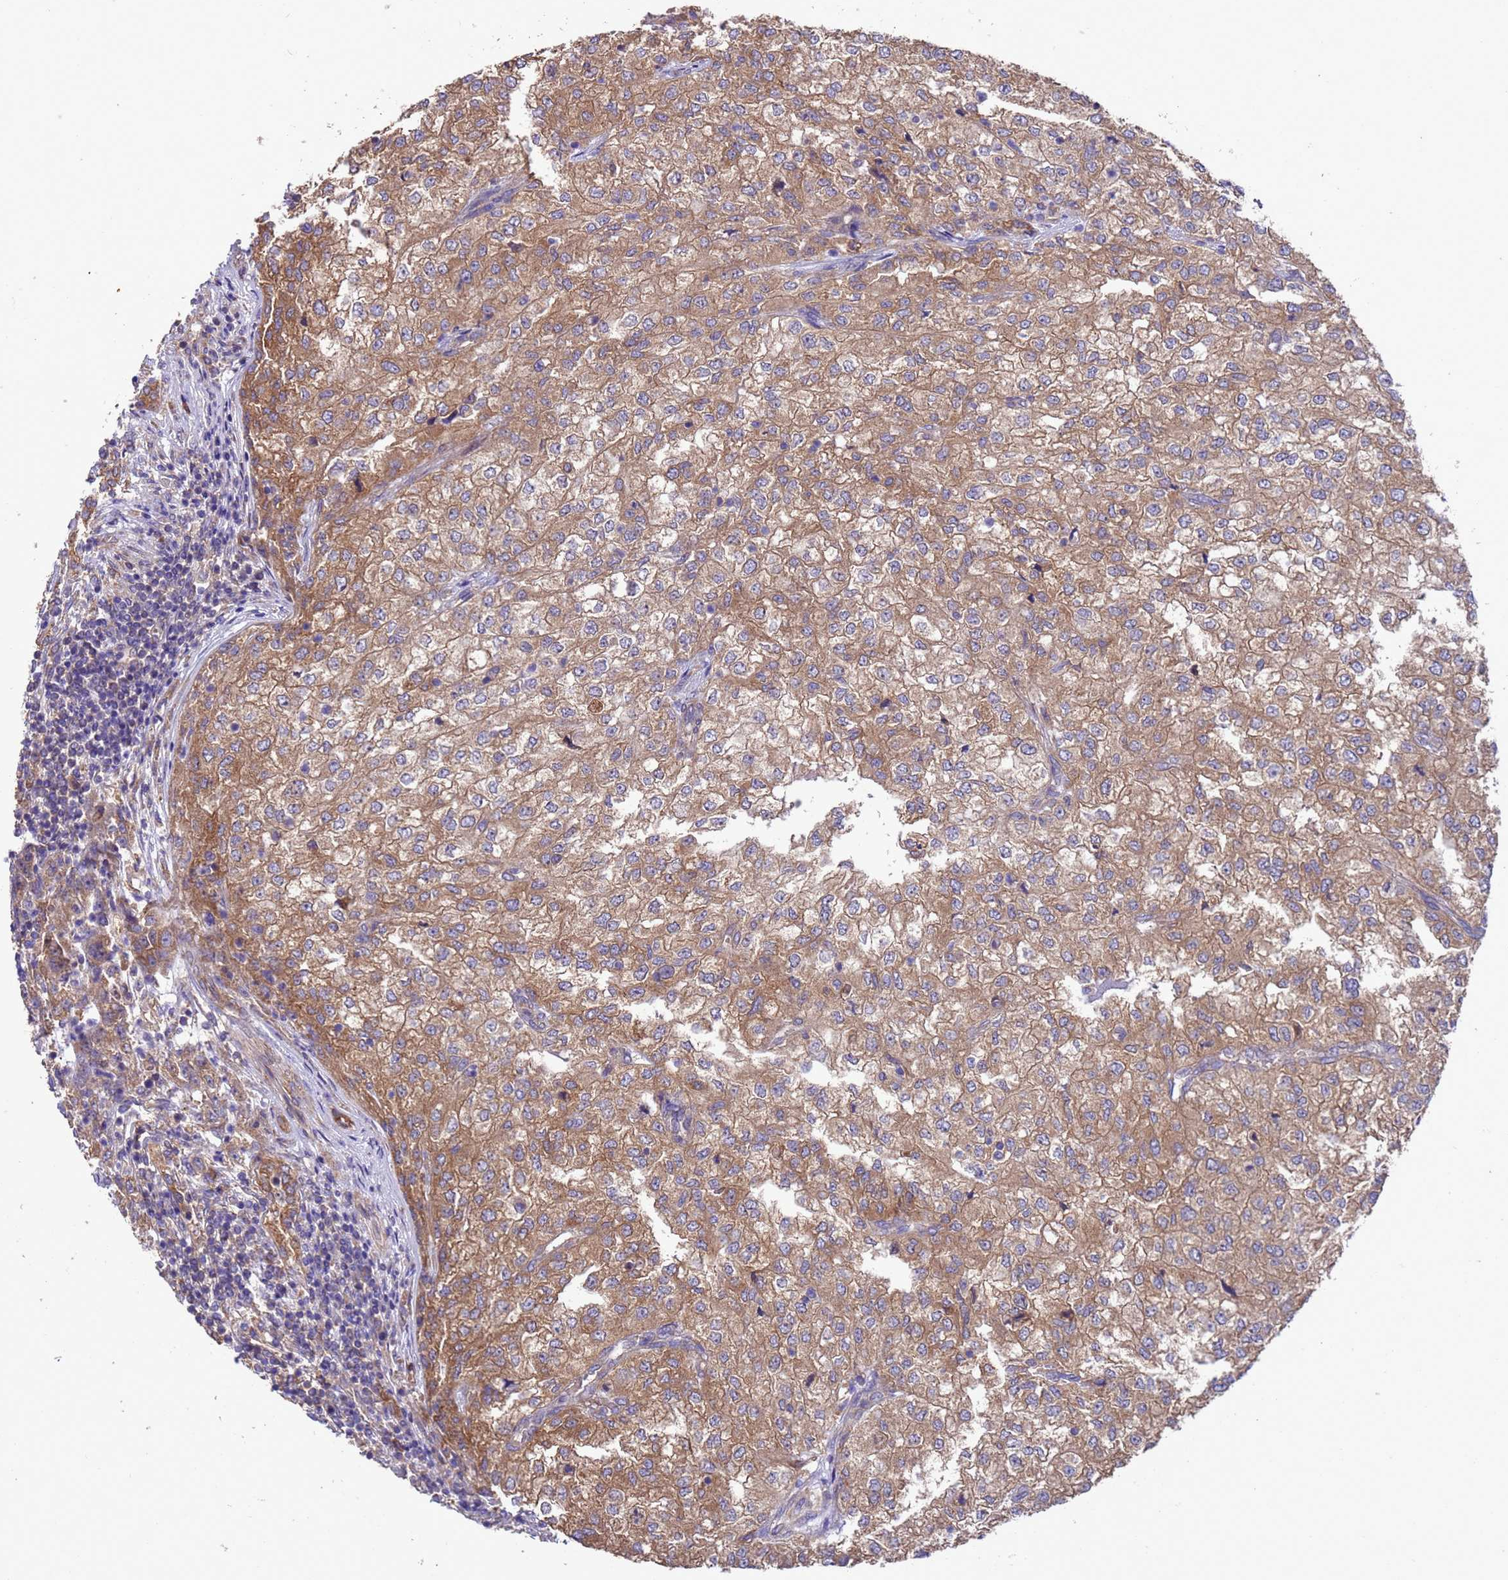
{"staining": {"intensity": "moderate", "quantity": ">75%", "location": "cytoplasmic/membranous"}, "tissue": "renal cancer", "cell_type": "Tumor cells", "image_type": "cancer", "snomed": [{"axis": "morphology", "description": "Adenocarcinoma, NOS"}, {"axis": "topography", "description": "Kidney"}], "caption": "Moderate cytoplasmic/membranous expression for a protein is present in about >75% of tumor cells of renal adenocarcinoma using IHC.", "gene": "ARHGAP12", "patient": {"sex": "female", "age": 54}}